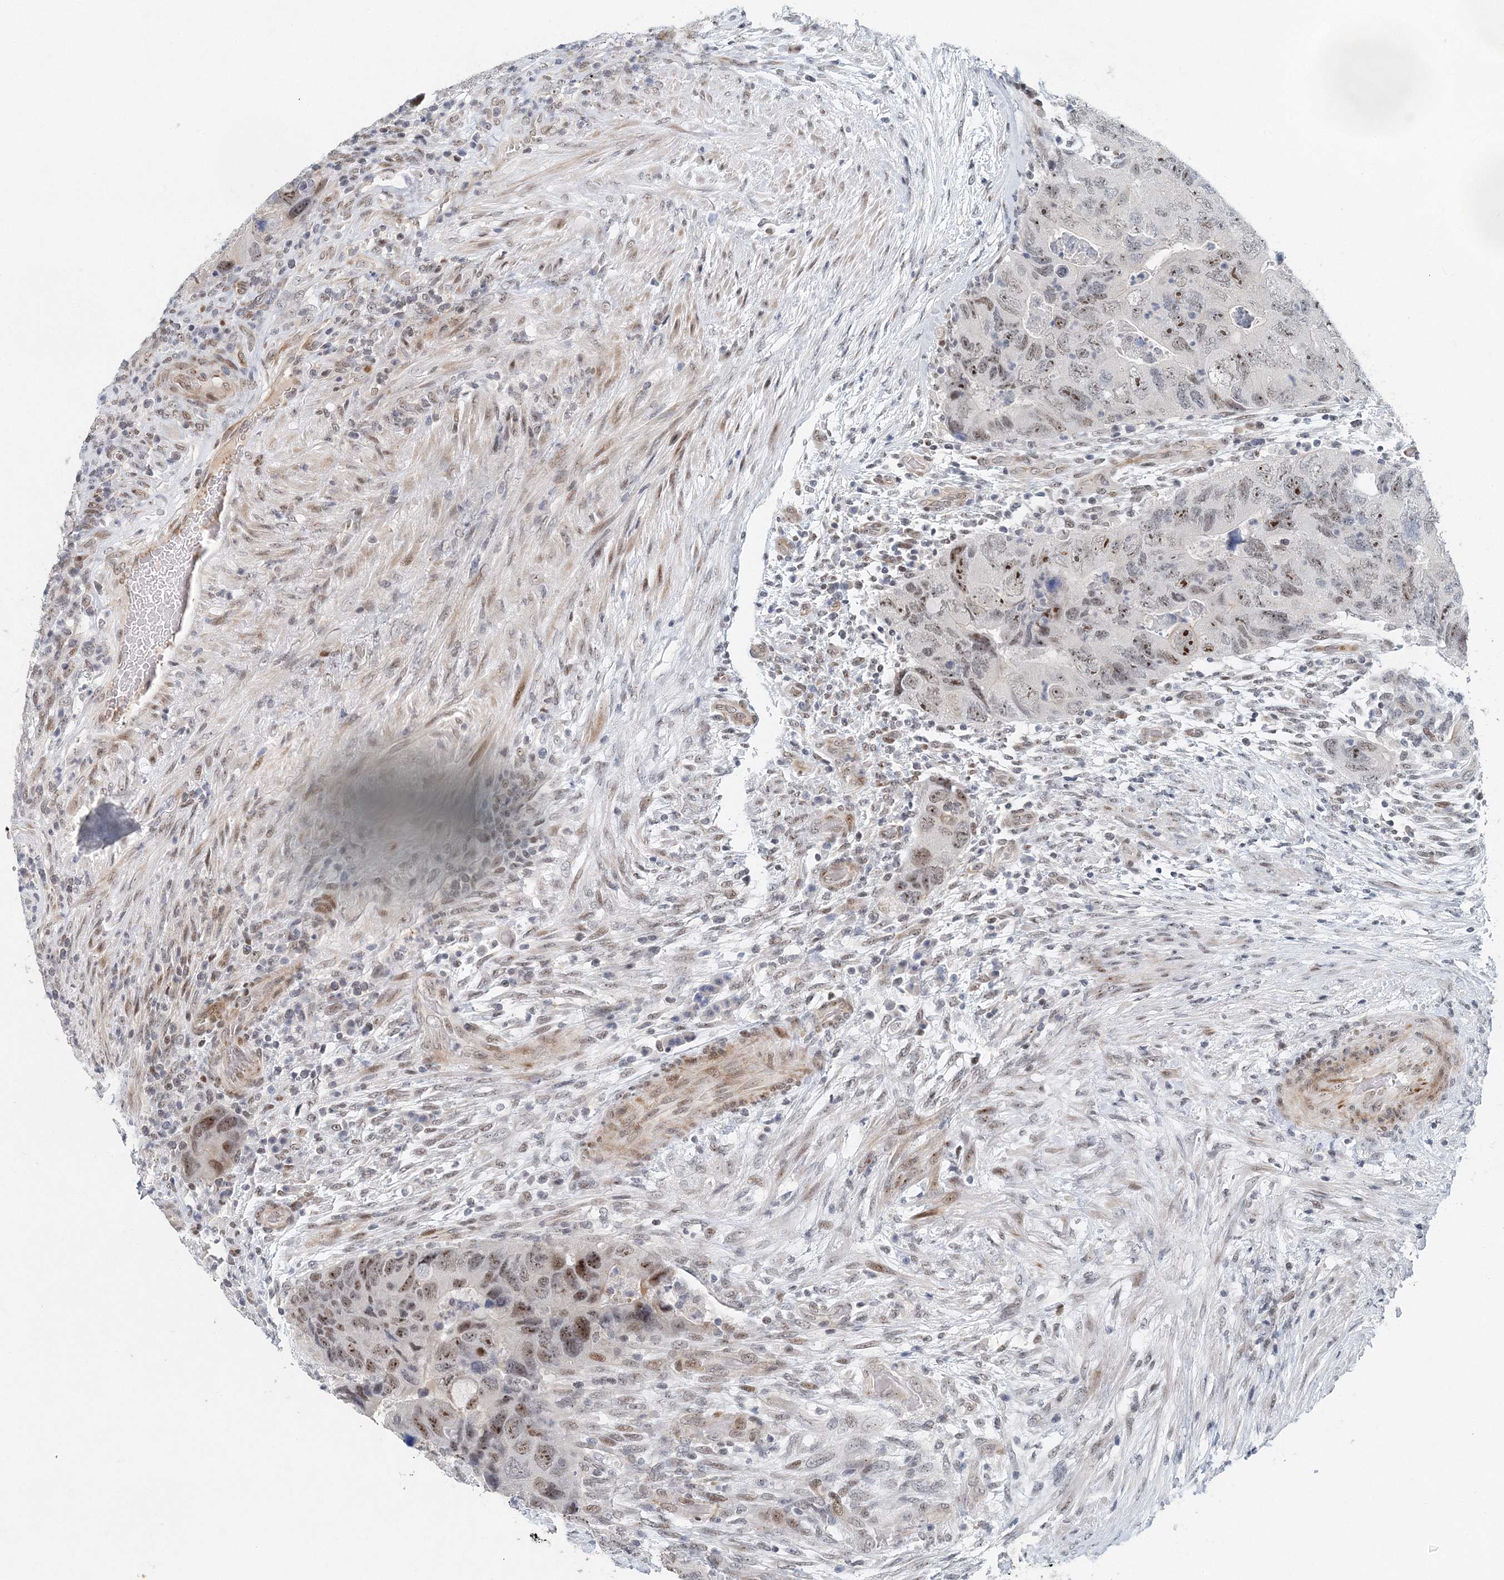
{"staining": {"intensity": "moderate", "quantity": ">75%", "location": "nuclear"}, "tissue": "colorectal cancer", "cell_type": "Tumor cells", "image_type": "cancer", "snomed": [{"axis": "morphology", "description": "Adenocarcinoma, NOS"}, {"axis": "topography", "description": "Rectum"}], "caption": "Moderate nuclear staining is seen in approximately >75% of tumor cells in colorectal cancer (adenocarcinoma).", "gene": "UIMC1", "patient": {"sex": "male", "age": 63}}